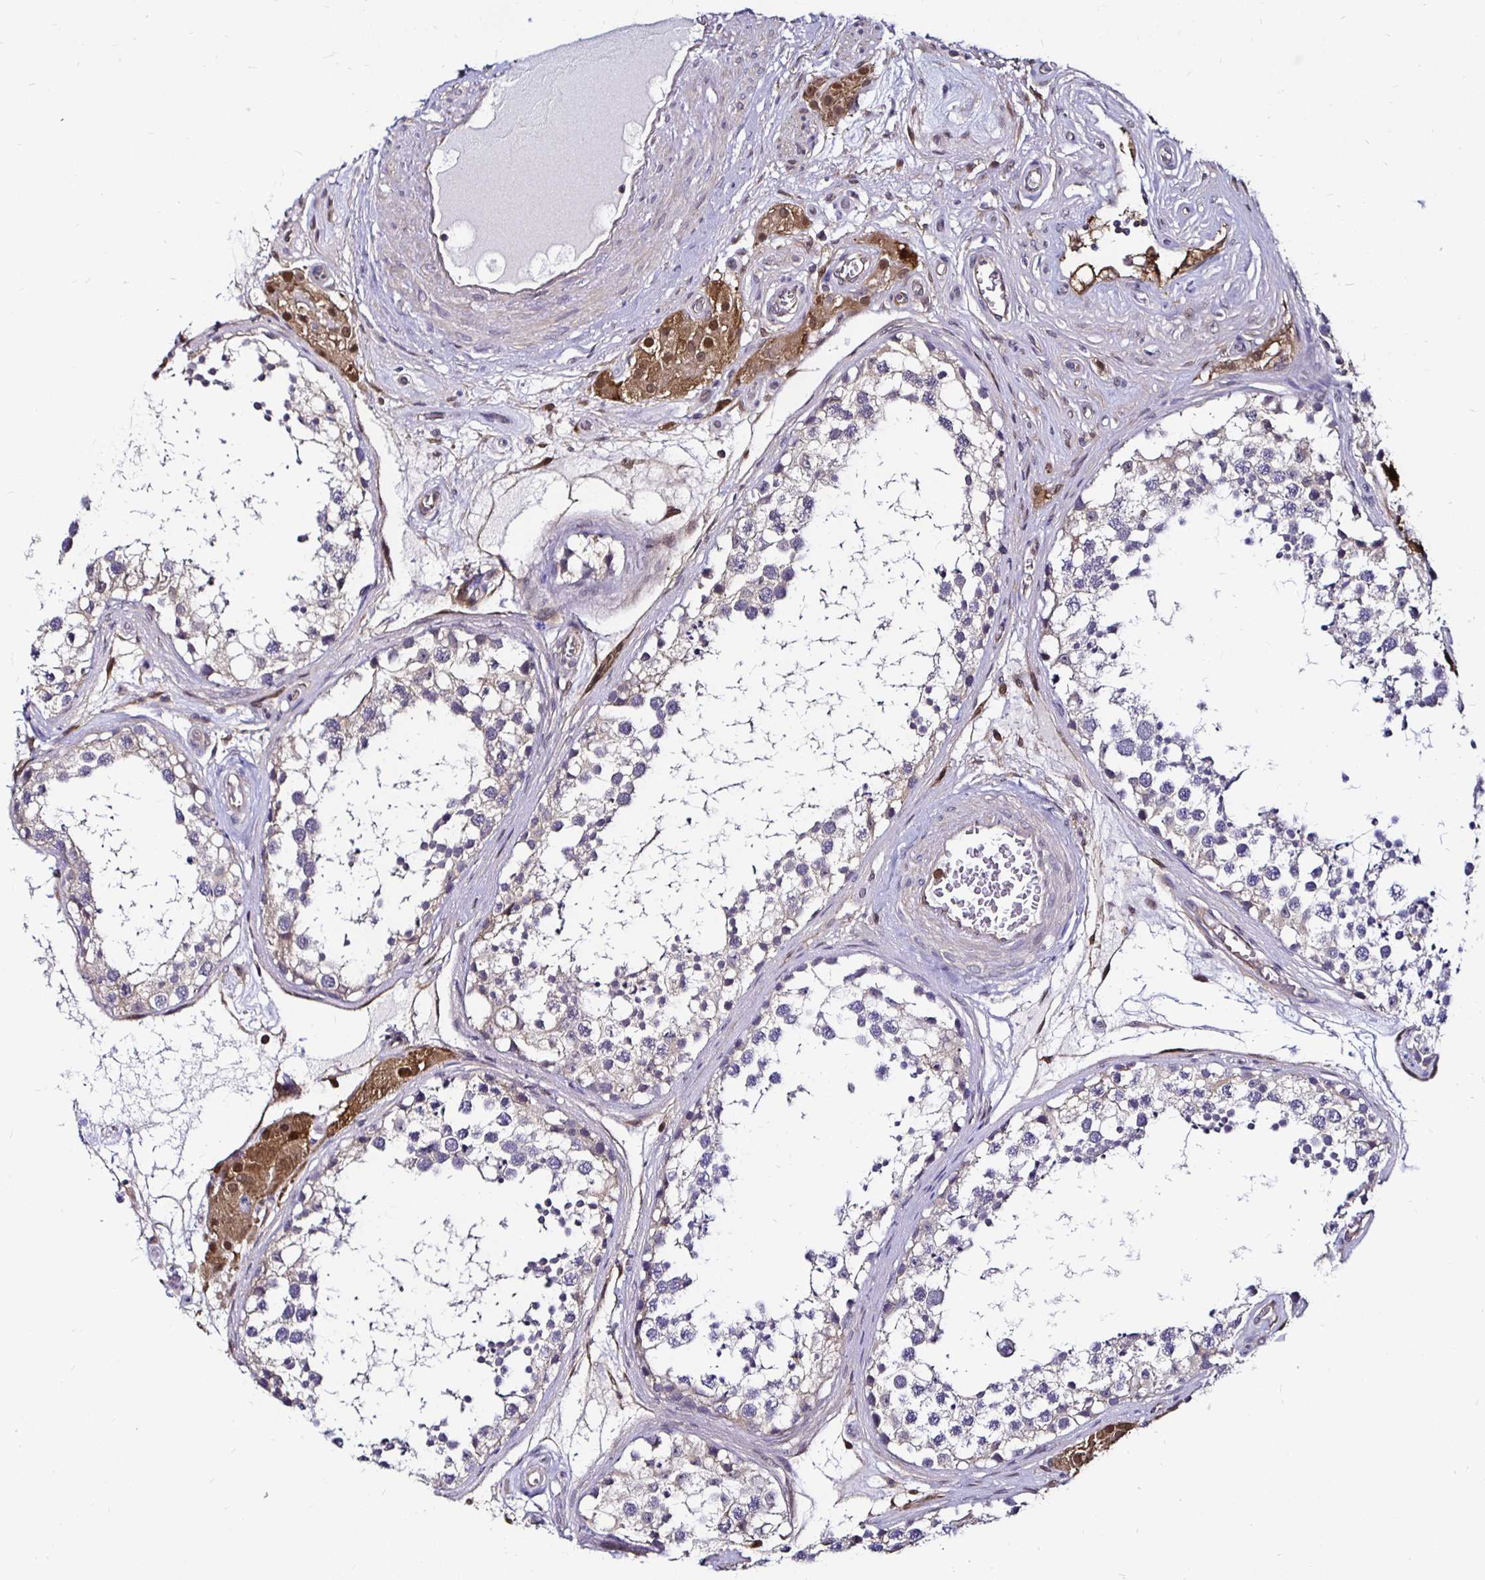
{"staining": {"intensity": "moderate", "quantity": "<25%", "location": "cytoplasmic/membranous,nuclear"}, "tissue": "testis", "cell_type": "Cells in seminiferous ducts", "image_type": "normal", "snomed": [{"axis": "morphology", "description": "Normal tissue, NOS"}, {"axis": "morphology", "description": "Seminoma, NOS"}, {"axis": "topography", "description": "Testis"}], "caption": "Testis was stained to show a protein in brown. There is low levels of moderate cytoplasmic/membranous,nuclear expression in about <25% of cells in seminiferous ducts. (IHC, brightfield microscopy, high magnification).", "gene": "TXN", "patient": {"sex": "male", "age": 65}}